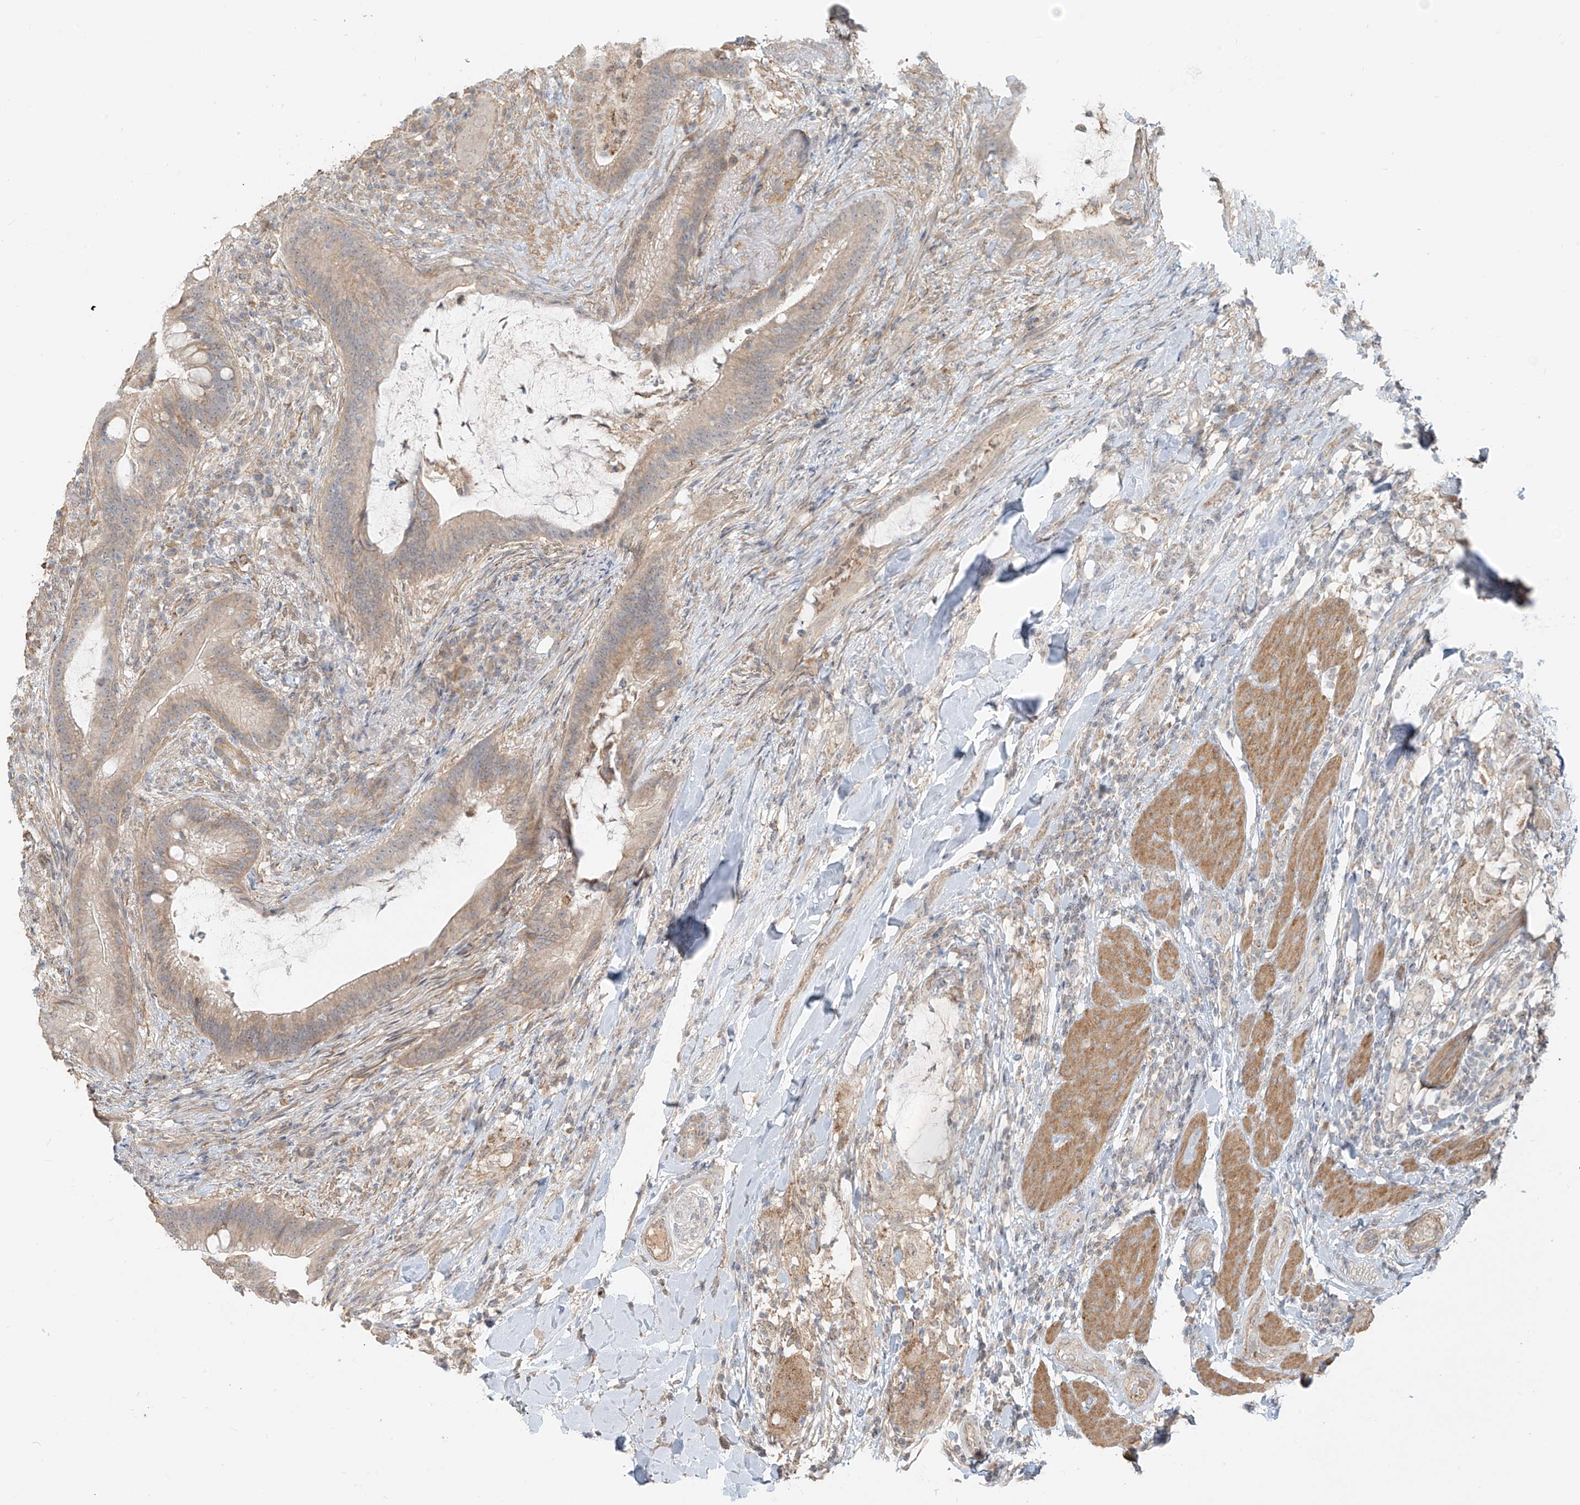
{"staining": {"intensity": "weak", "quantity": ">75%", "location": "cytoplasmic/membranous"}, "tissue": "colorectal cancer", "cell_type": "Tumor cells", "image_type": "cancer", "snomed": [{"axis": "morphology", "description": "Adenocarcinoma, NOS"}, {"axis": "topography", "description": "Colon"}], "caption": "Protein staining of colorectal adenocarcinoma tissue demonstrates weak cytoplasmic/membranous positivity in about >75% of tumor cells.", "gene": "ABCD1", "patient": {"sex": "female", "age": 66}}